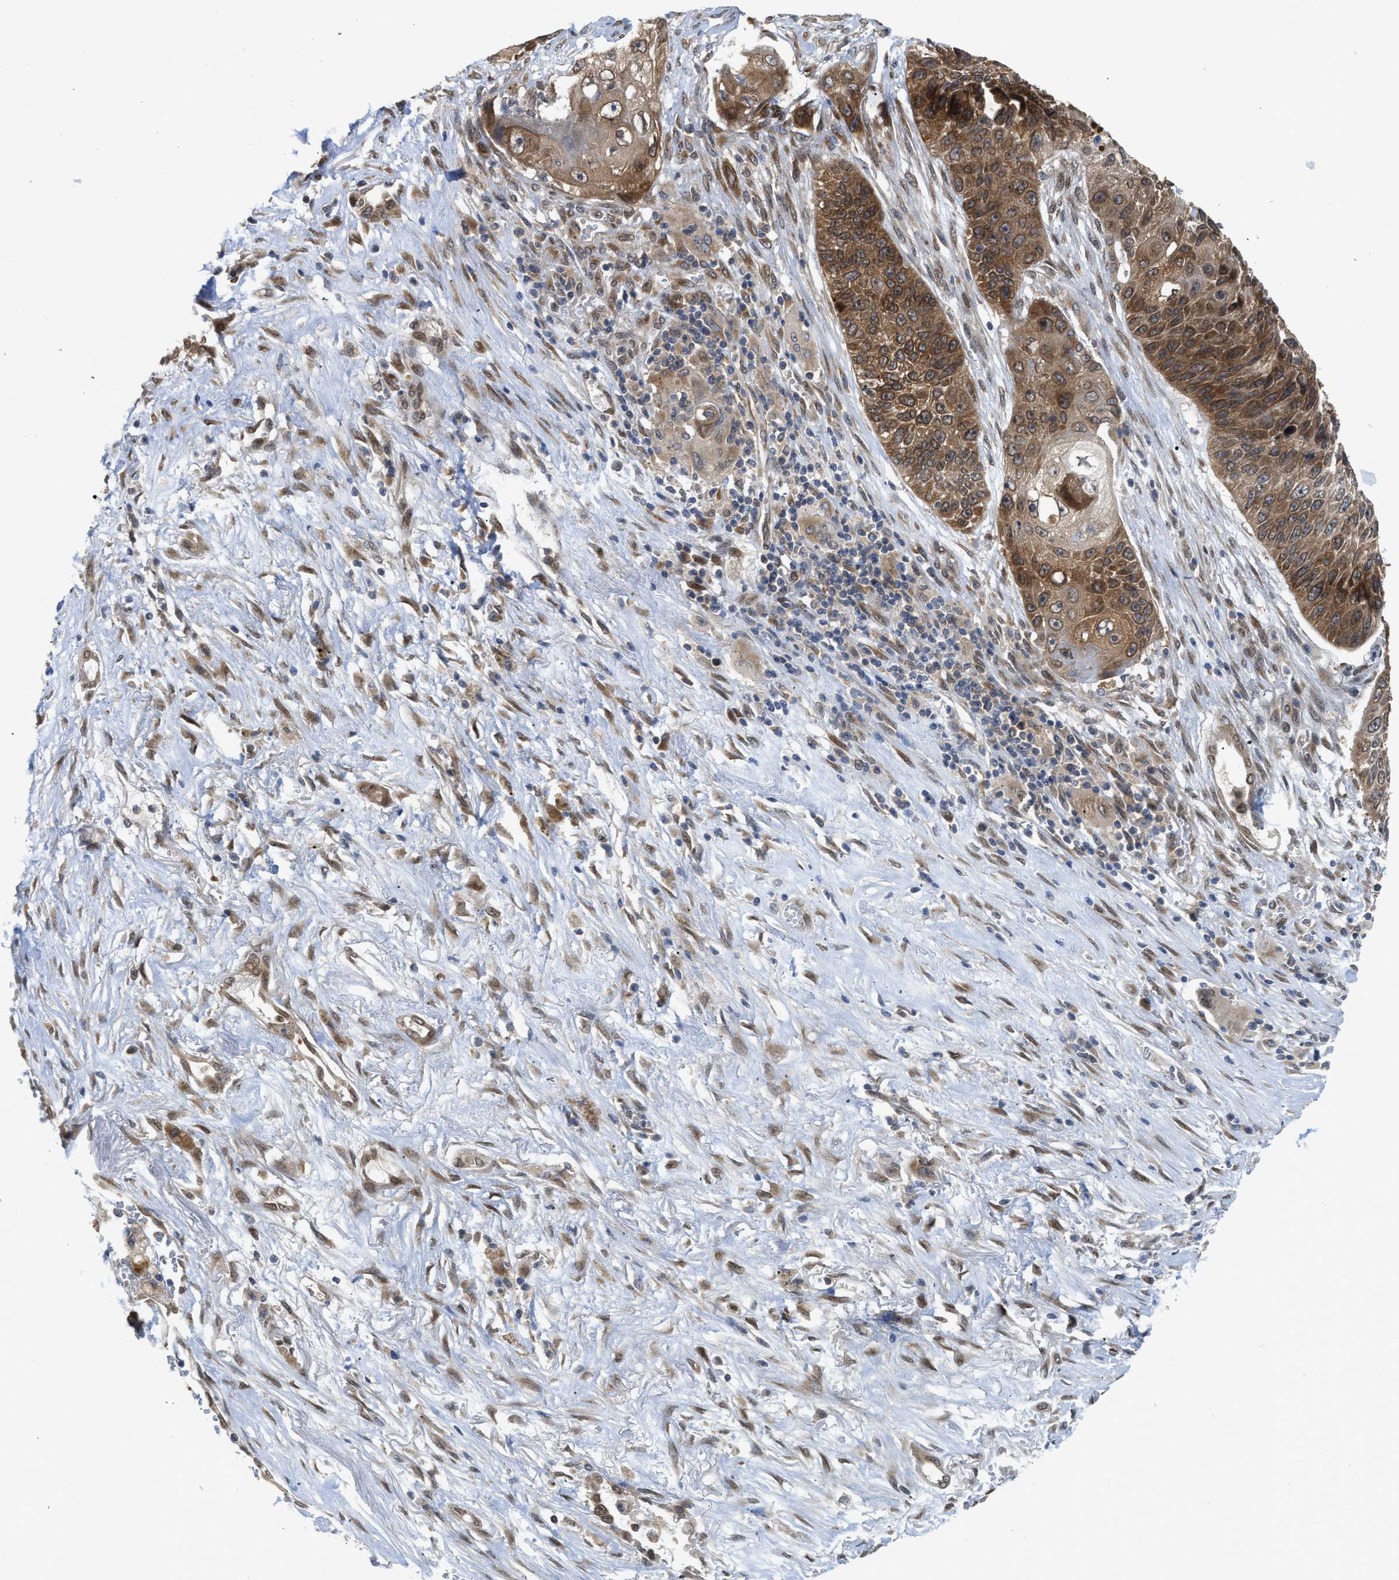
{"staining": {"intensity": "strong", "quantity": ">75%", "location": "cytoplasmic/membranous,nuclear"}, "tissue": "lung cancer", "cell_type": "Tumor cells", "image_type": "cancer", "snomed": [{"axis": "morphology", "description": "Squamous cell carcinoma, NOS"}, {"axis": "topography", "description": "Lung"}], "caption": "The micrograph exhibits a brown stain indicating the presence of a protein in the cytoplasmic/membranous and nuclear of tumor cells in lung squamous cell carcinoma.", "gene": "EIF2AK3", "patient": {"sex": "male", "age": 61}}